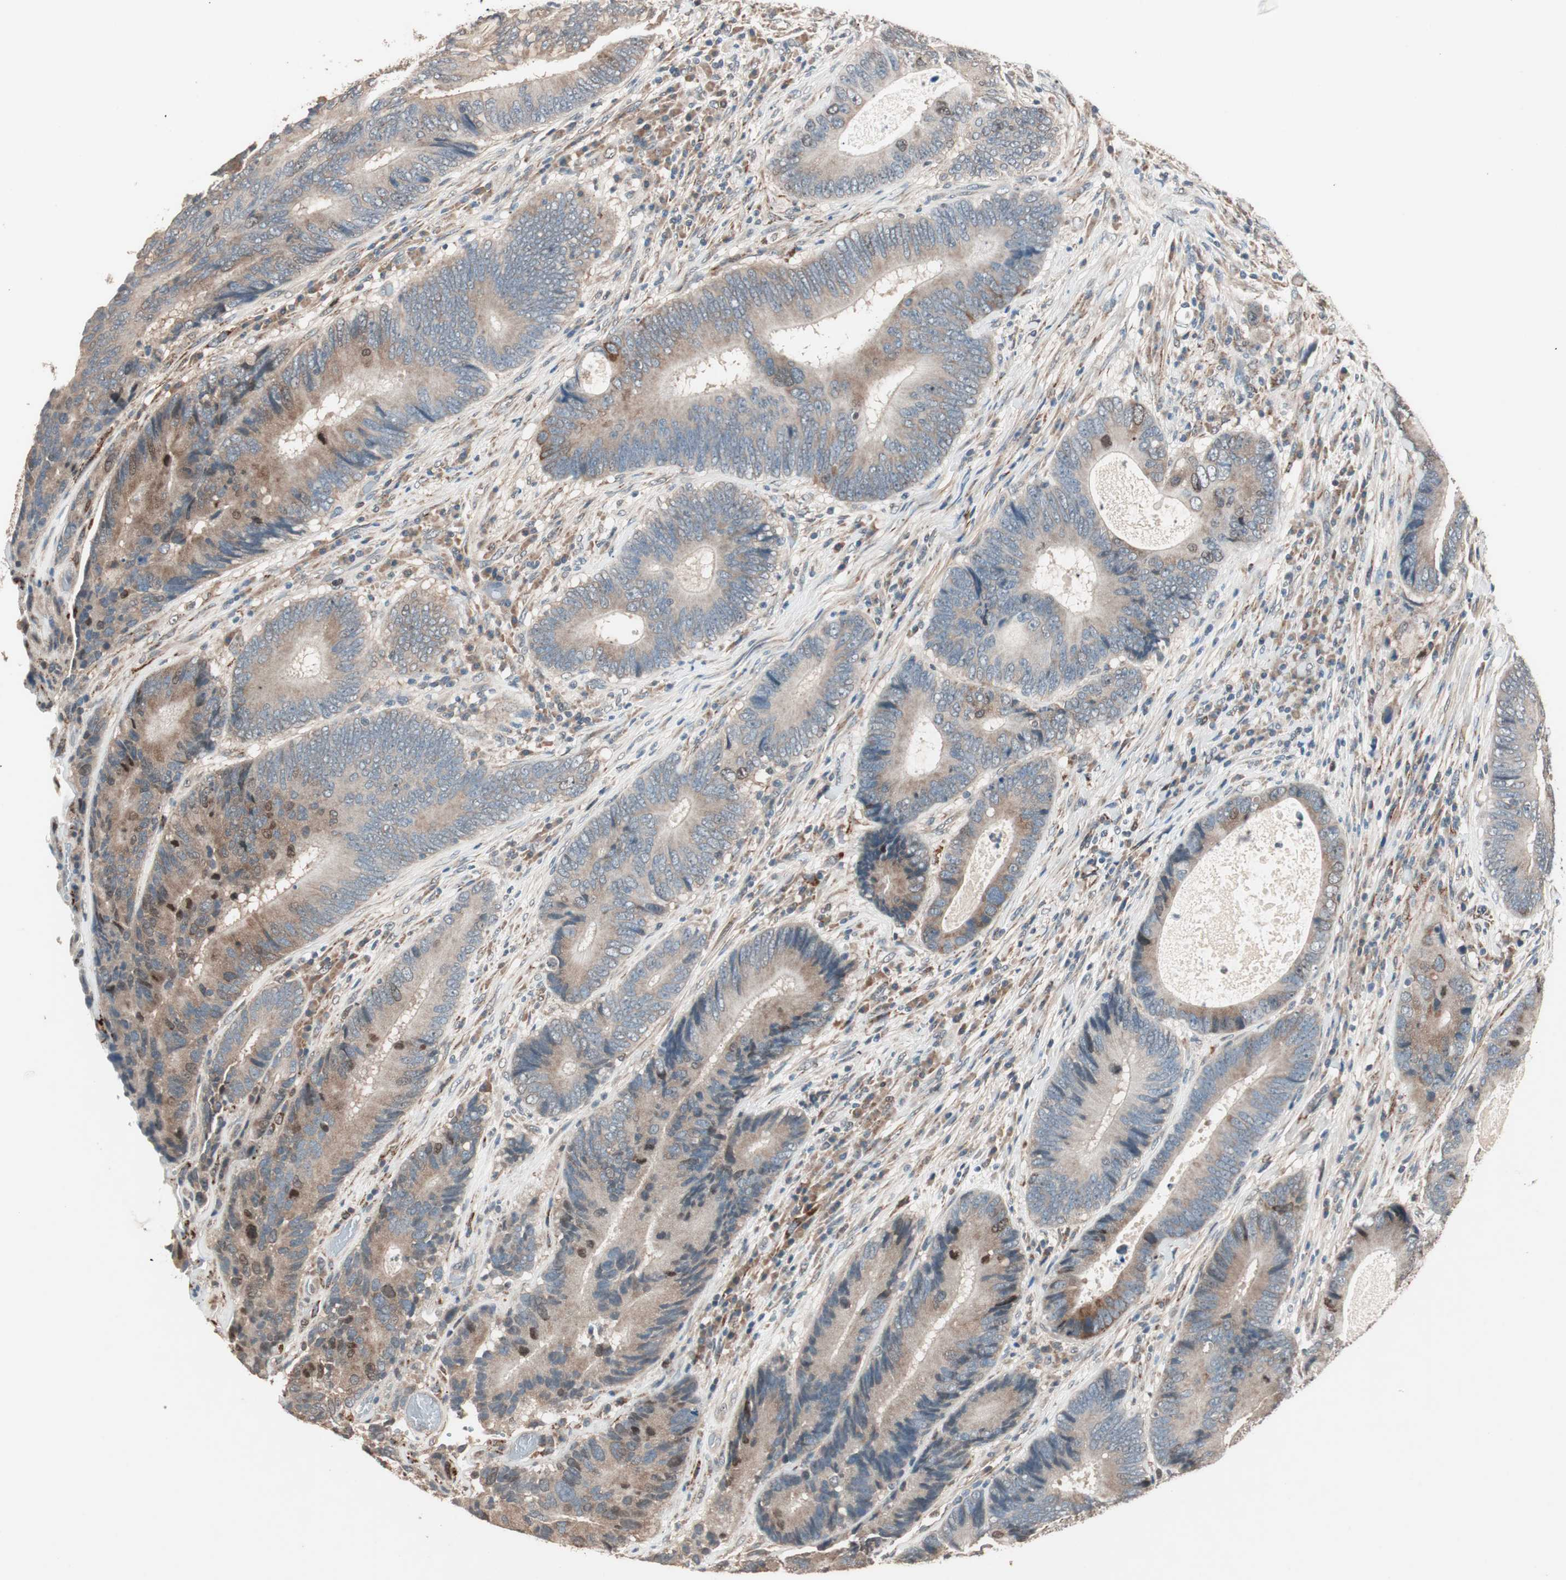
{"staining": {"intensity": "moderate", "quantity": ">75%", "location": "cytoplasmic/membranous,nuclear"}, "tissue": "colorectal cancer", "cell_type": "Tumor cells", "image_type": "cancer", "snomed": [{"axis": "morphology", "description": "Adenocarcinoma, NOS"}, {"axis": "topography", "description": "Colon"}], "caption": "Protein expression analysis of colorectal adenocarcinoma exhibits moderate cytoplasmic/membranous and nuclear positivity in approximately >75% of tumor cells.", "gene": "NFRKB", "patient": {"sex": "female", "age": 78}}